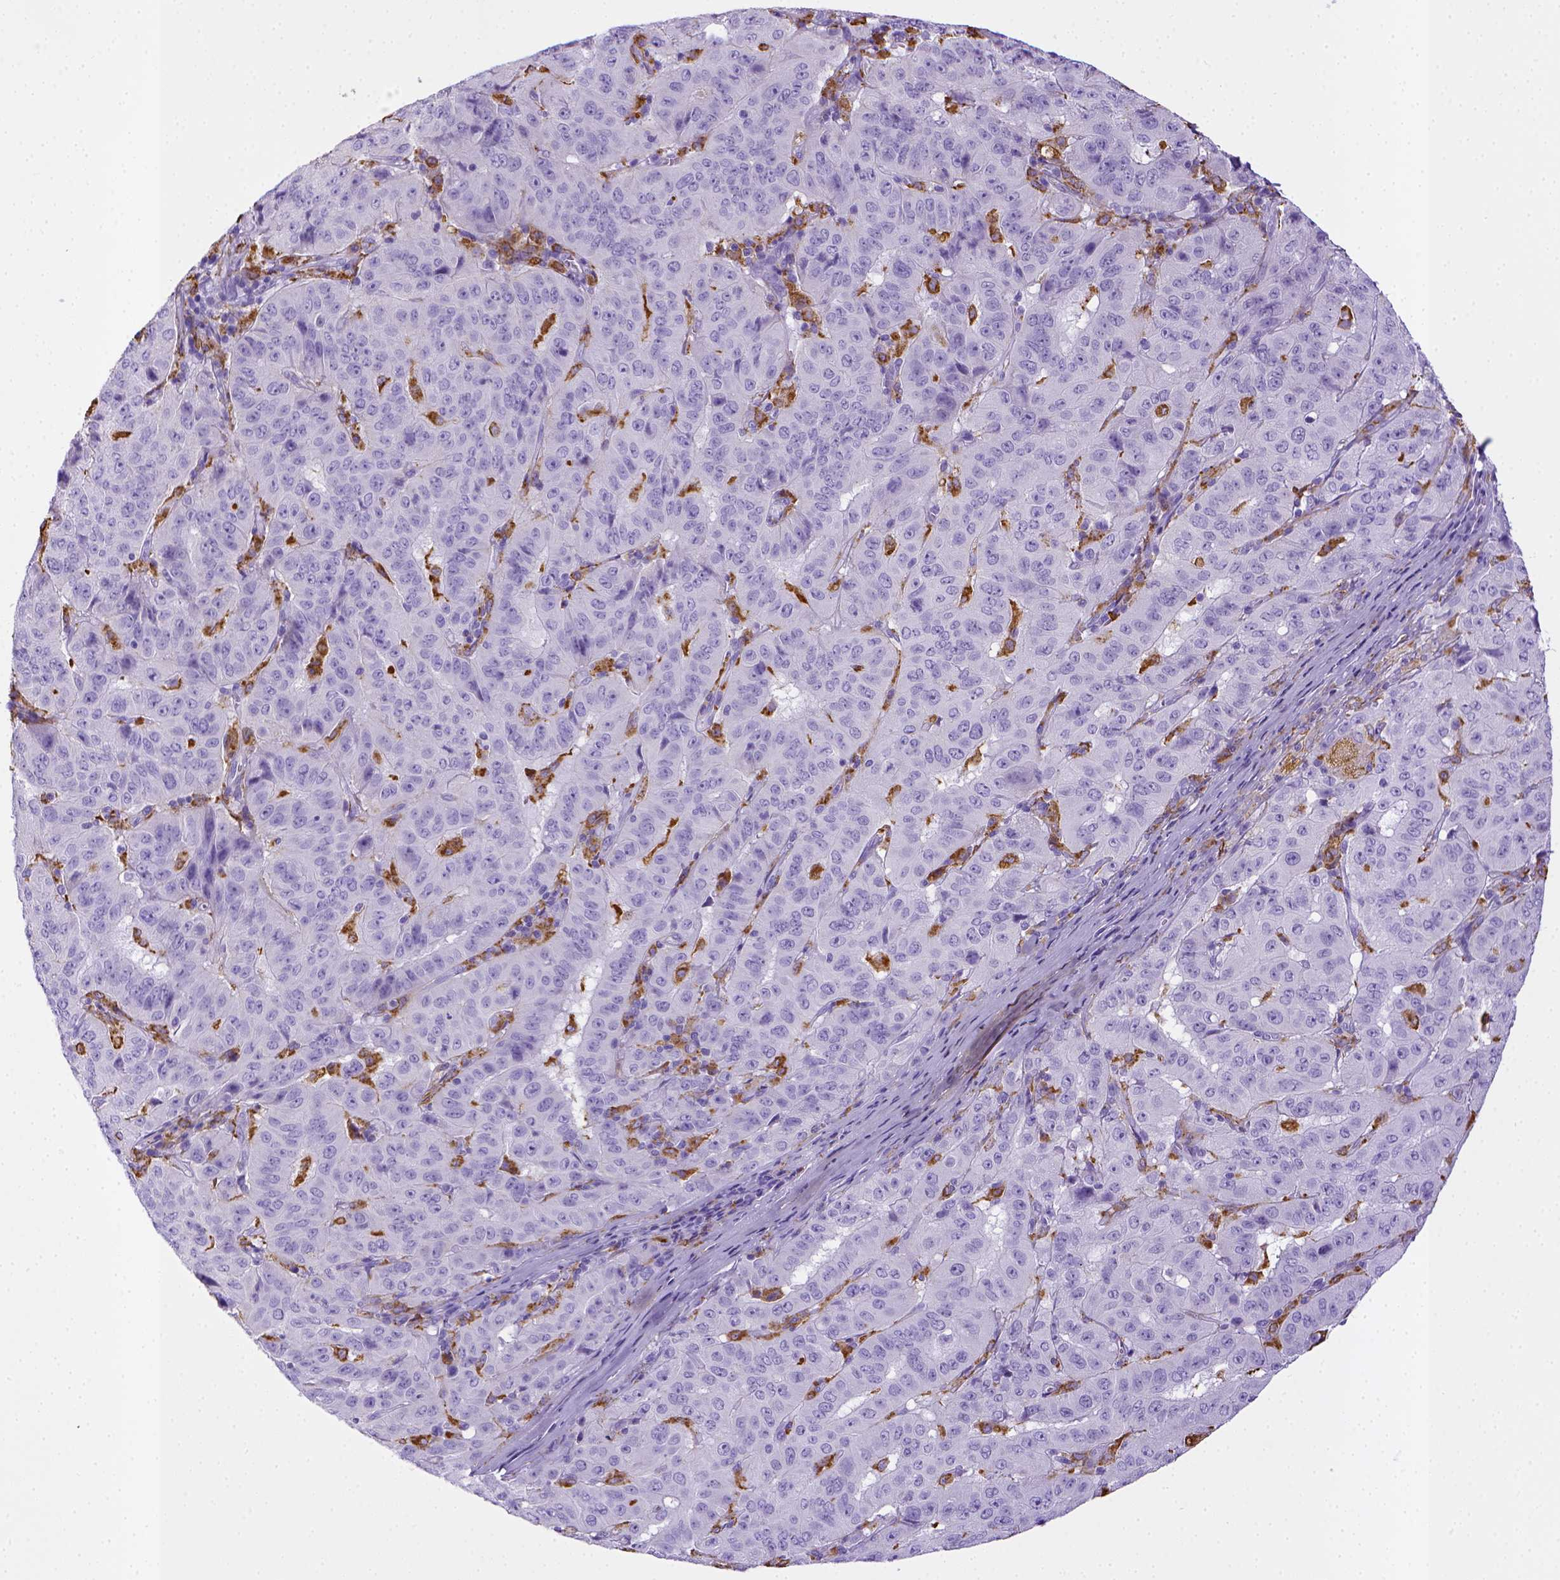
{"staining": {"intensity": "negative", "quantity": "none", "location": "none"}, "tissue": "pancreatic cancer", "cell_type": "Tumor cells", "image_type": "cancer", "snomed": [{"axis": "morphology", "description": "Adenocarcinoma, NOS"}, {"axis": "topography", "description": "Pancreas"}], "caption": "DAB immunohistochemical staining of human adenocarcinoma (pancreatic) exhibits no significant positivity in tumor cells.", "gene": "CD68", "patient": {"sex": "male", "age": 63}}